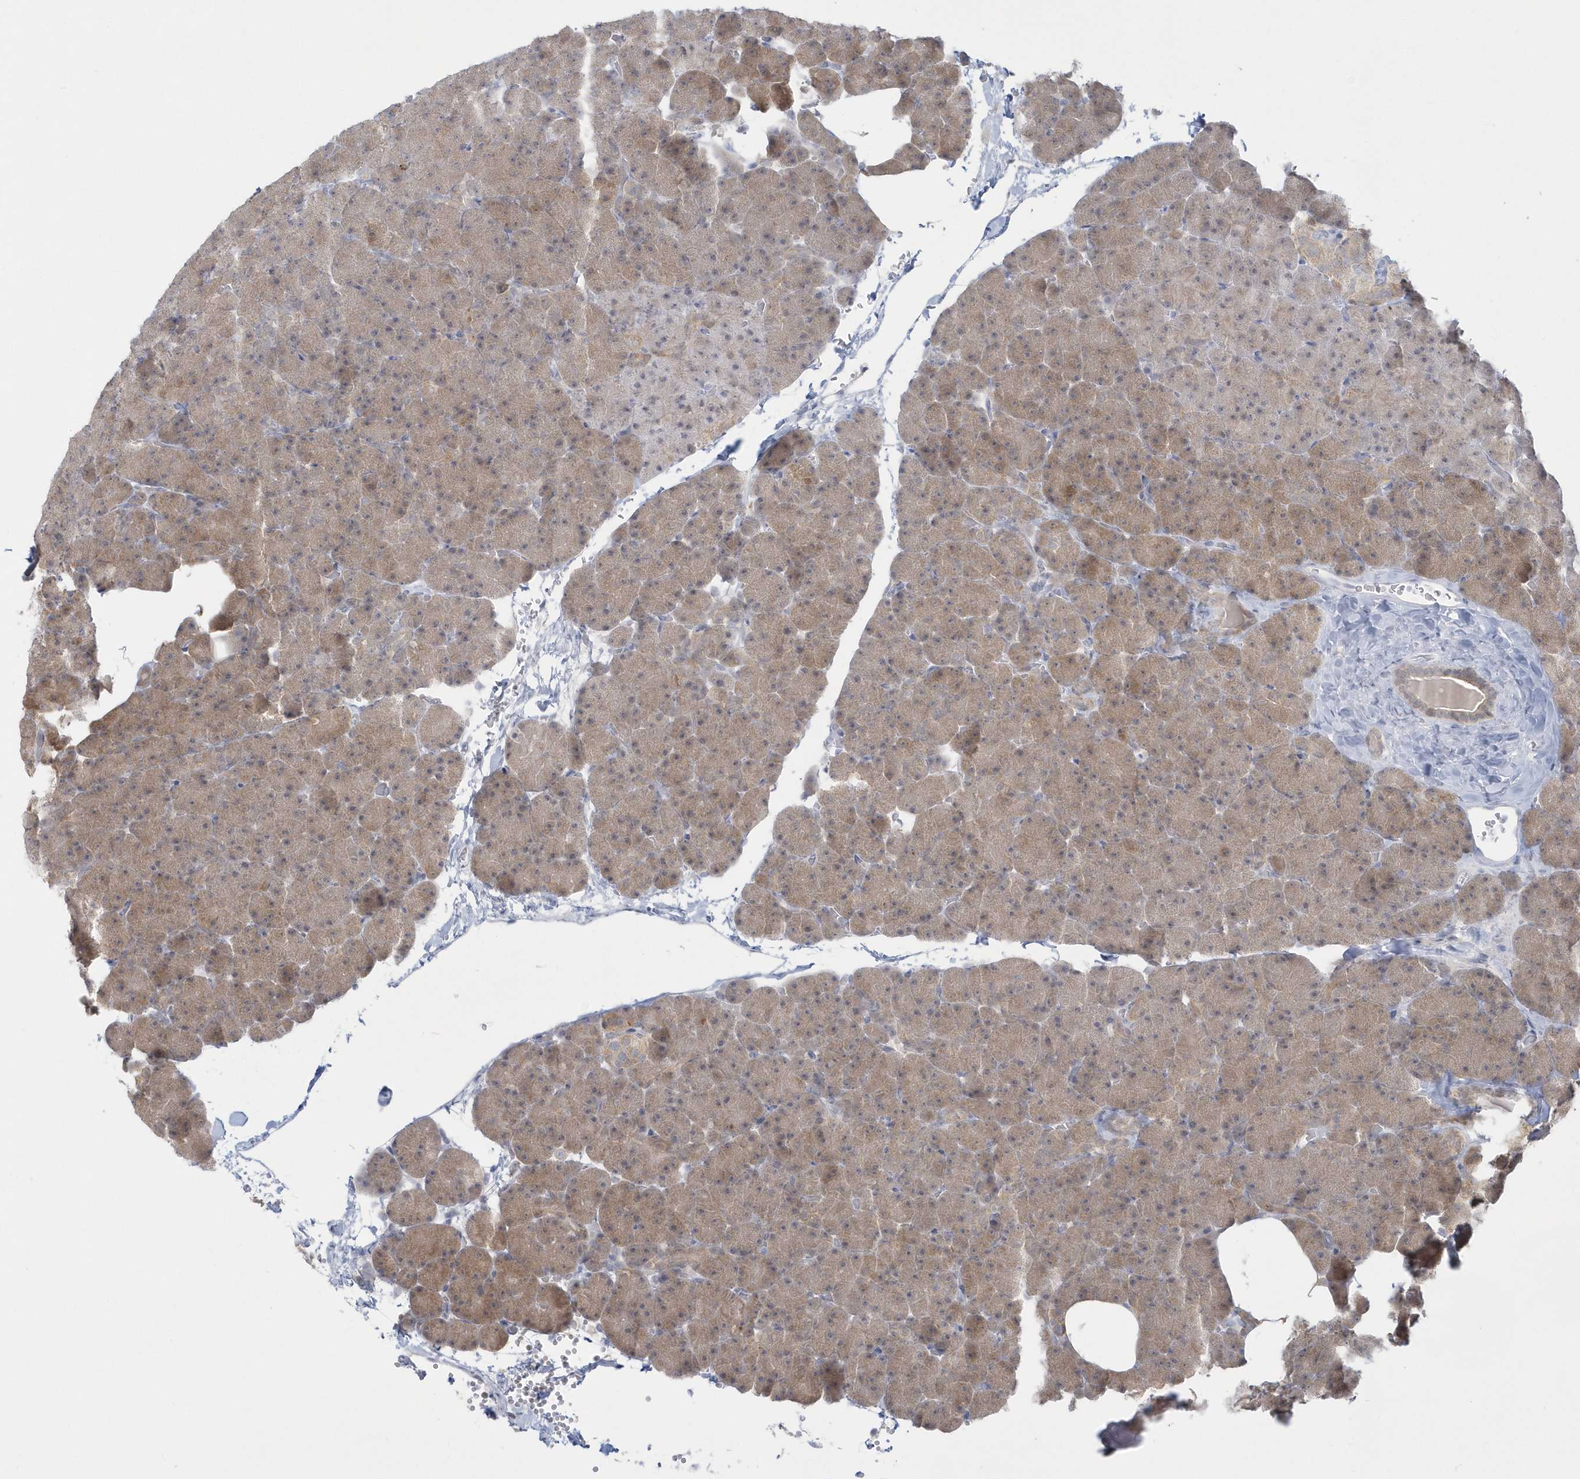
{"staining": {"intensity": "weak", "quantity": ">75%", "location": "cytoplasmic/membranous"}, "tissue": "pancreas", "cell_type": "Exocrine glandular cells", "image_type": "normal", "snomed": [{"axis": "morphology", "description": "Normal tissue, NOS"}, {"axis": "morphology", "description": "Carcinoid, malignant, NOS"}, {"axis": "topography", "description": "Pancreas"}], "caption": "The micrograph shows a brown stain indicating the presence of a protein in the cytoplasmic/membranous of exocrine glandular cells in pancreas. (DAB (3,3'-diaminobenzidine) IHC, brown staining for protein, blue staining for nuclei).", "gene": "PCBD1", "patient": {"sex": "female", "age": 35}}